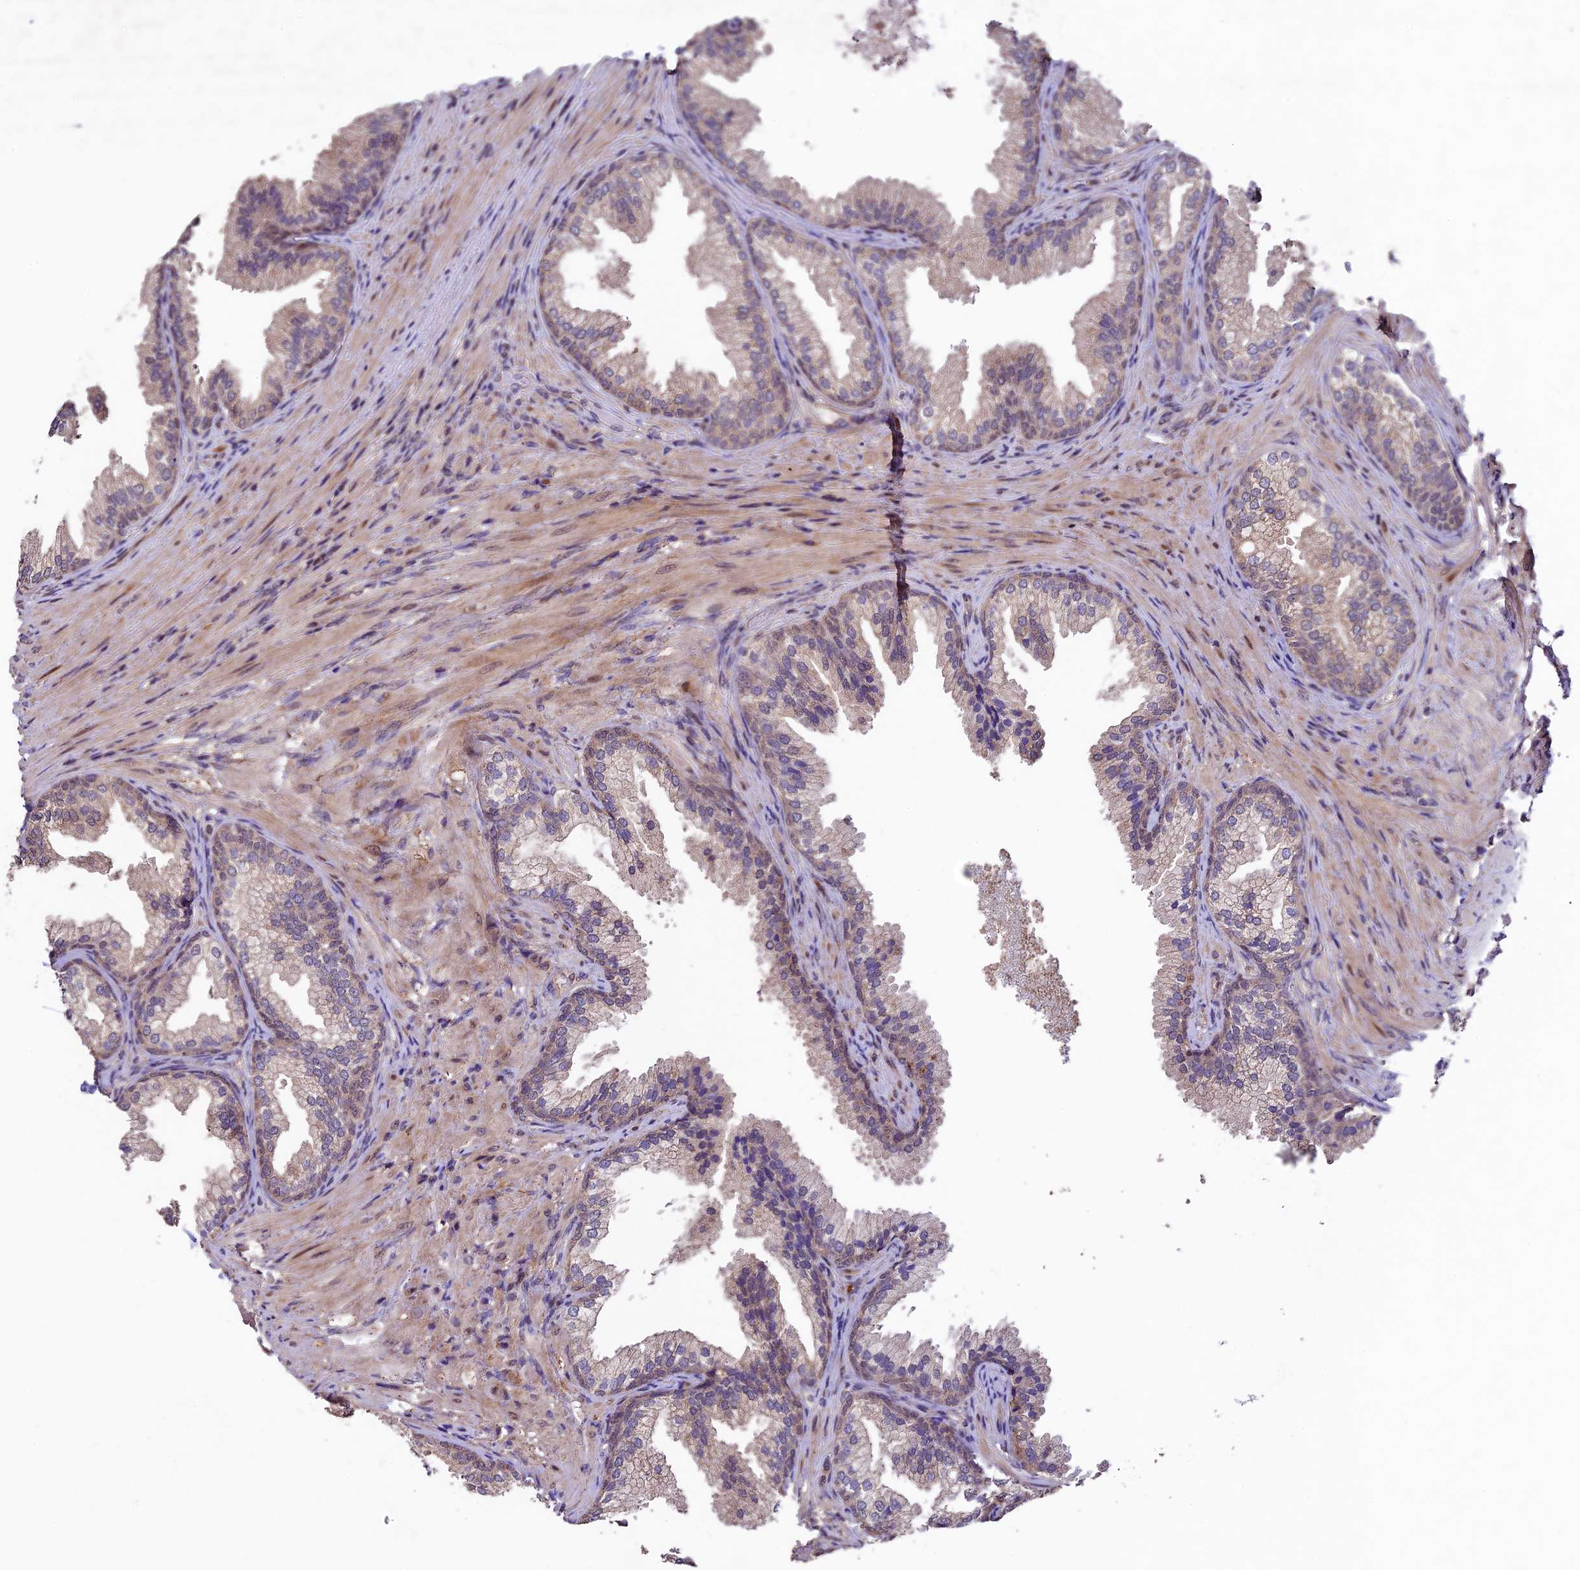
{"staining": {"intensity": "weak", "quantity": "25%-75%", "location": "cytoplasmic/membranous"}, "tissue": "prostate", "cell_type": "Glandular cells", "image_type": "normal", "snomed": [{"axis": "morphology", "description": "Normal tissue, NOS"}, {"axis": "topography", "description": "Prostate"}], "caption": "Immunohistochemistry (IHC) of normal prostate displays low levels of weak cytoplasmic/membranous staining in about 25%-75% of glandular cells.", "gene": "SBNO2", "patient": {"sex": "male", "age": 76}}